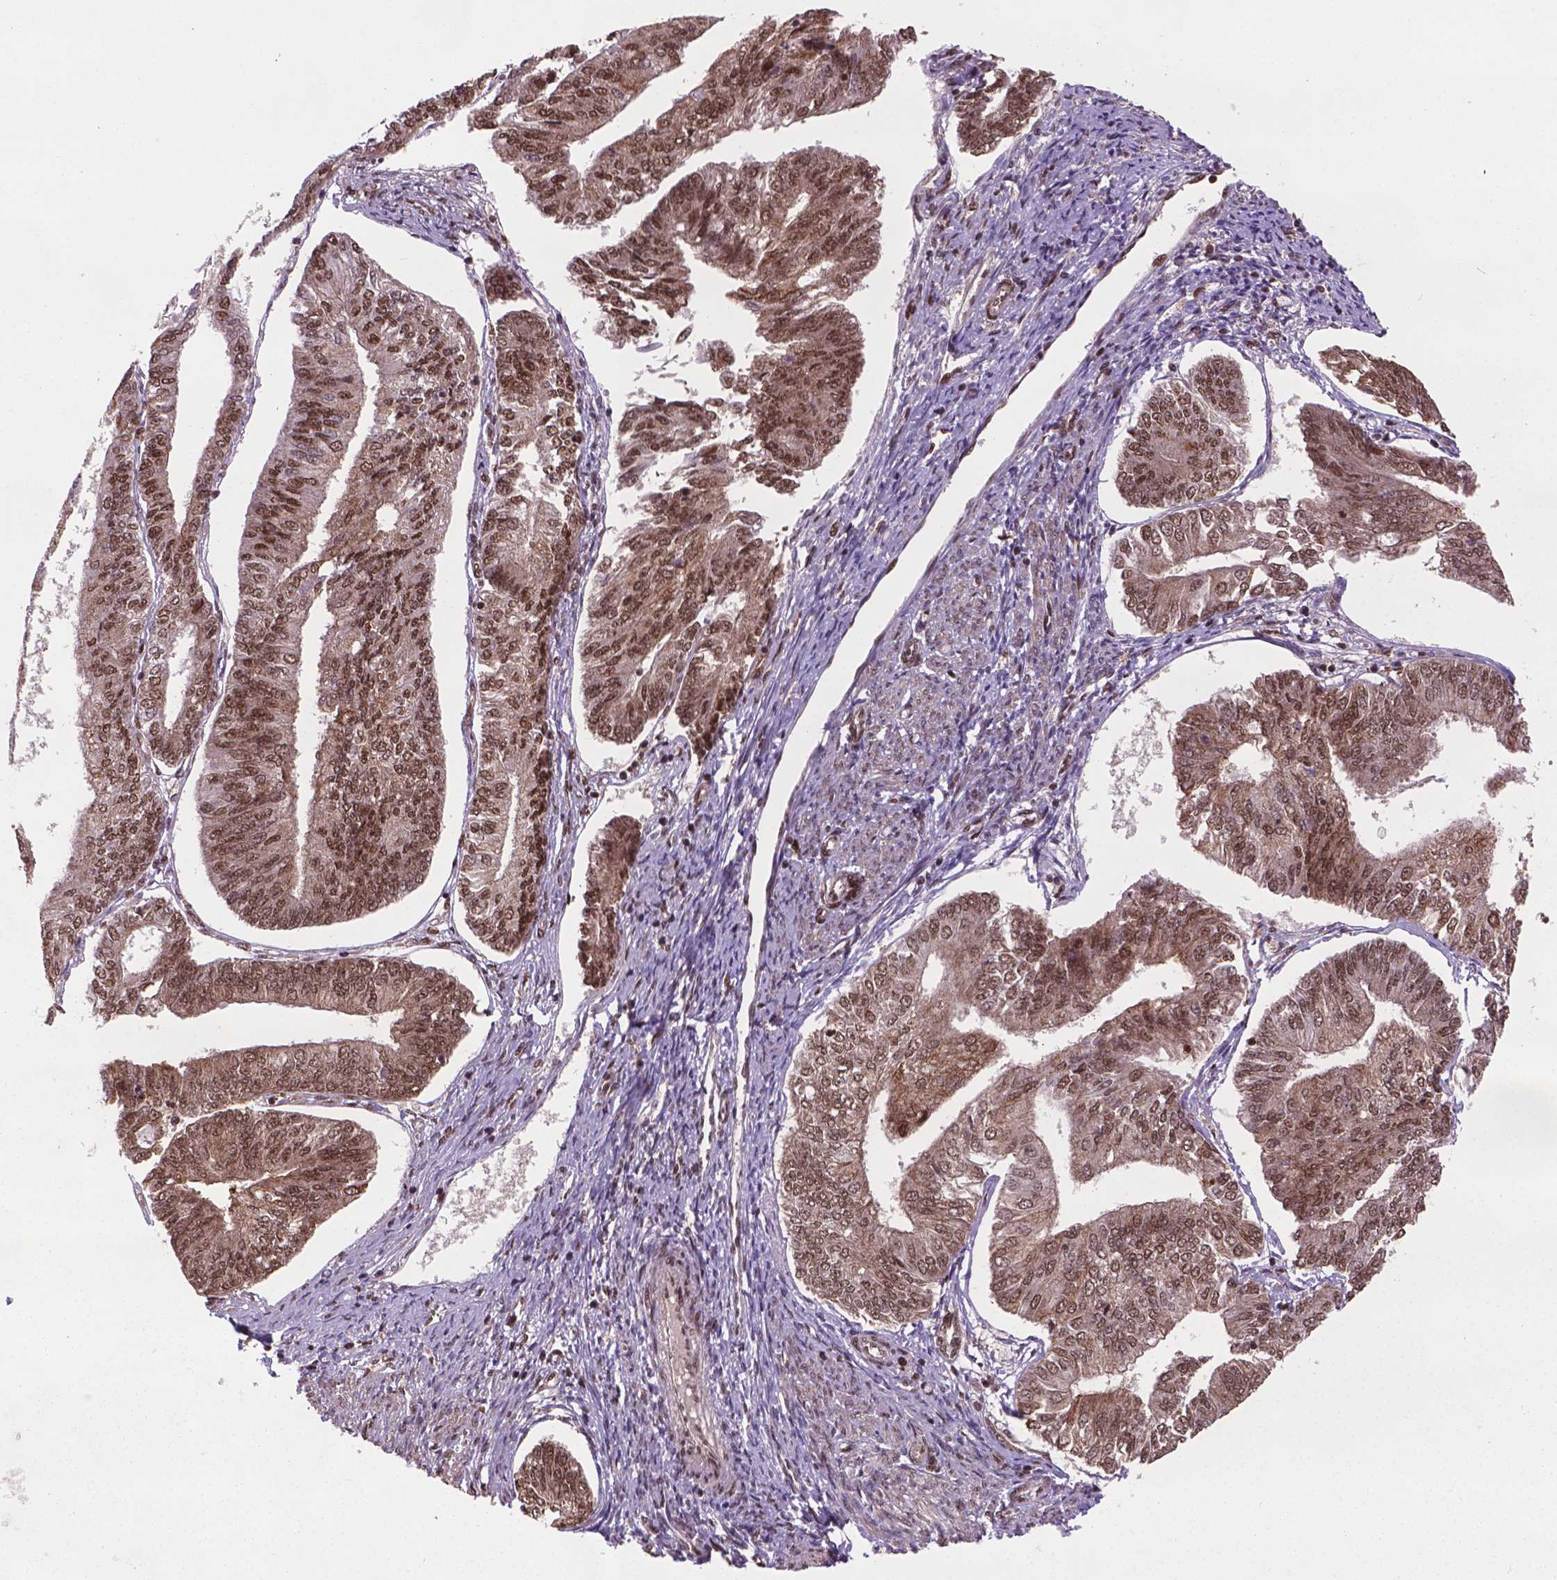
{"staining": {"intensity": "moderate", "quantity": ">75%", "location": "cytoplasmic/membranous,nuclear"}, "tissue": "endometrial cancer", "cell_type": "Tumor cells", "image_type": "cancer", "snomed": [{"axis": "morphology", "description": "Adenocarcinoma, NOS"}, {"axis": "topography", "description": "Endometrium"}], "caption": "Human endometrial cancer stained with a protein marker reveals moderate staining in tumor cells.", "gene": "SIRT6", "patient": {"sex": "female", "age": 58}}